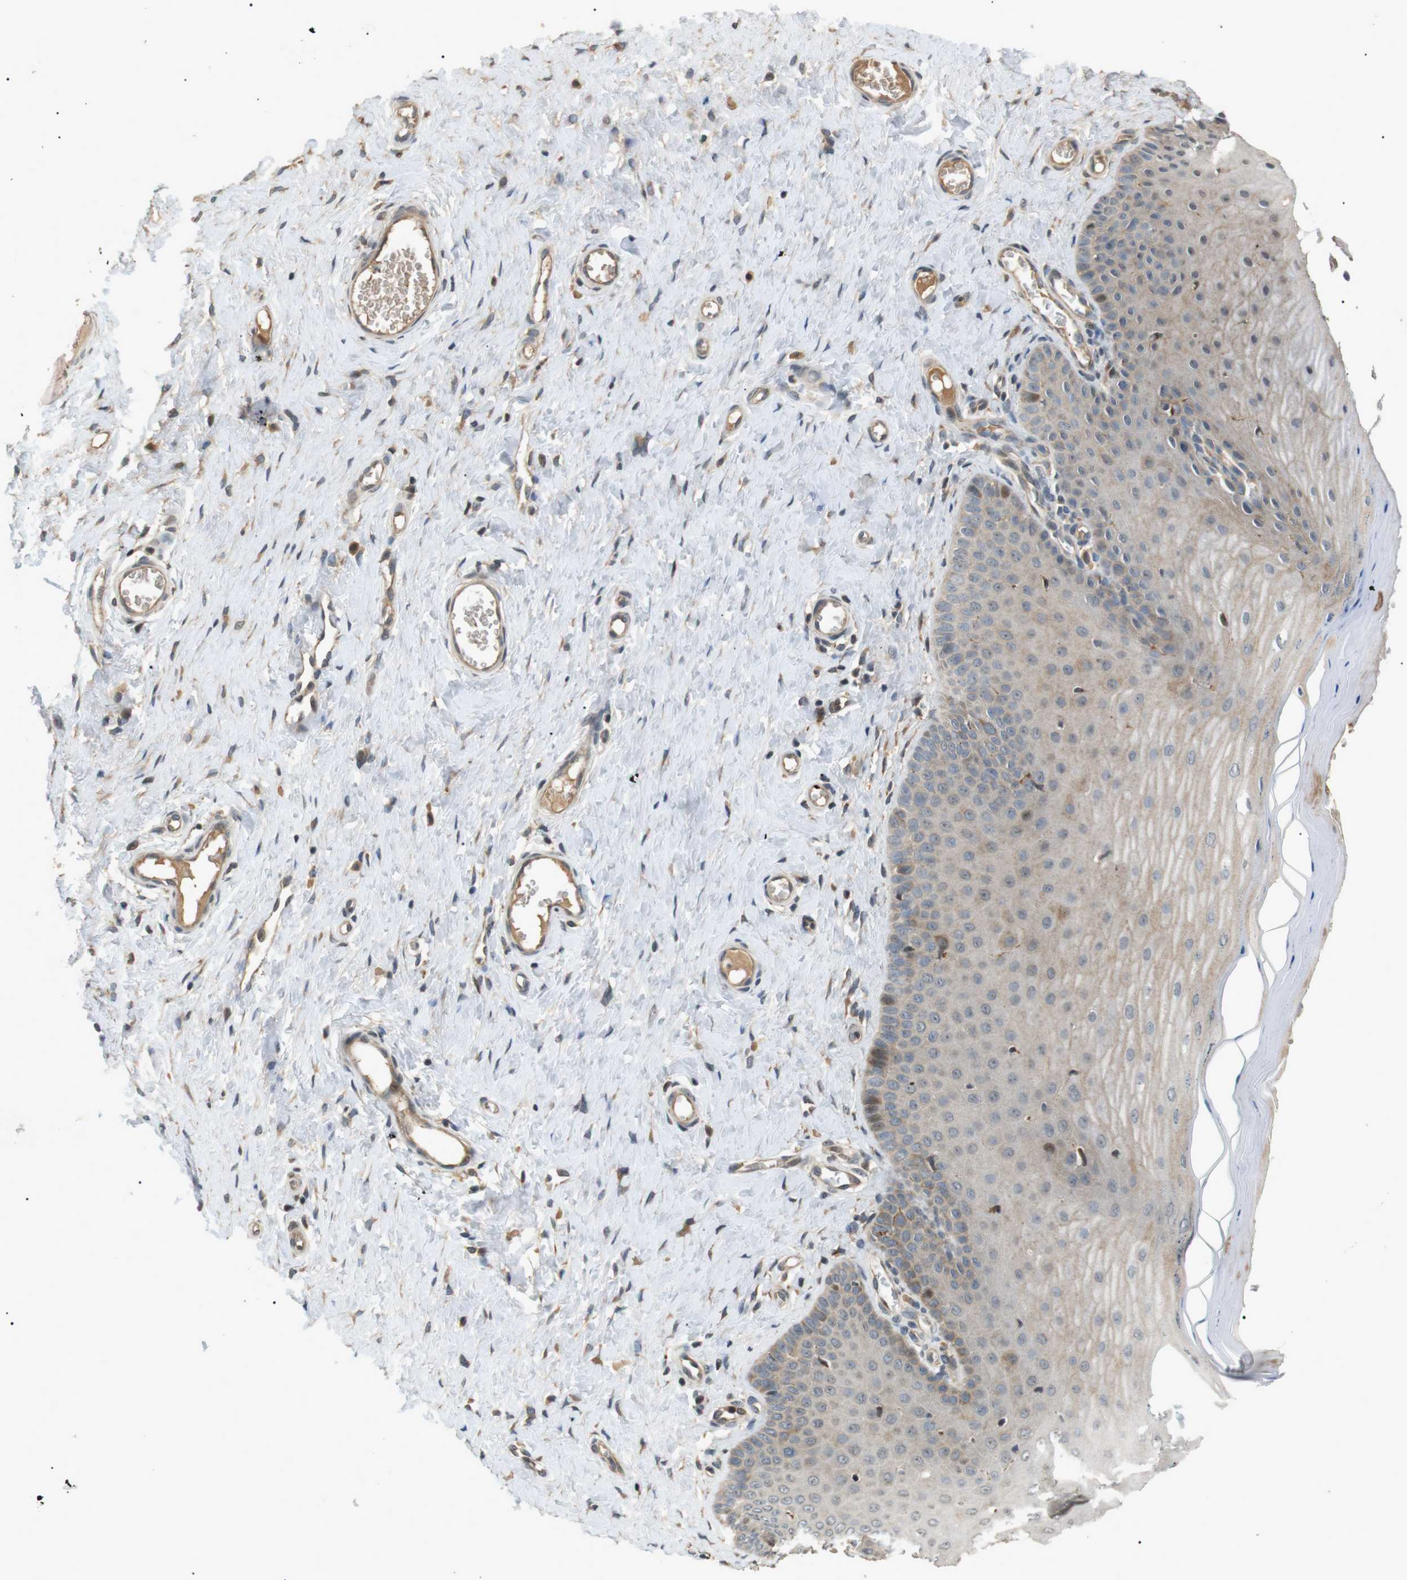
{"staining": {"intensity": "moderate", "quantity": ">75%", "location": "cytoplasmic/membranous"}, "tissue": "cervix", "cell_type": "Glandular cells", "image_type": "normal", "snomed": [{"axis": "morphology", "description": "Normal tissue, NOS"}, {"axis": "topography", "description": "Cervix"}], "caption": "Immunohistochemical staining of normal human cervix exhibits medium levels of moderate cytoplasmic/membranous staining in about >75% of glandular cells.", "gene": "HSPA13", "patient": {"sex": "female", "age": 55}}